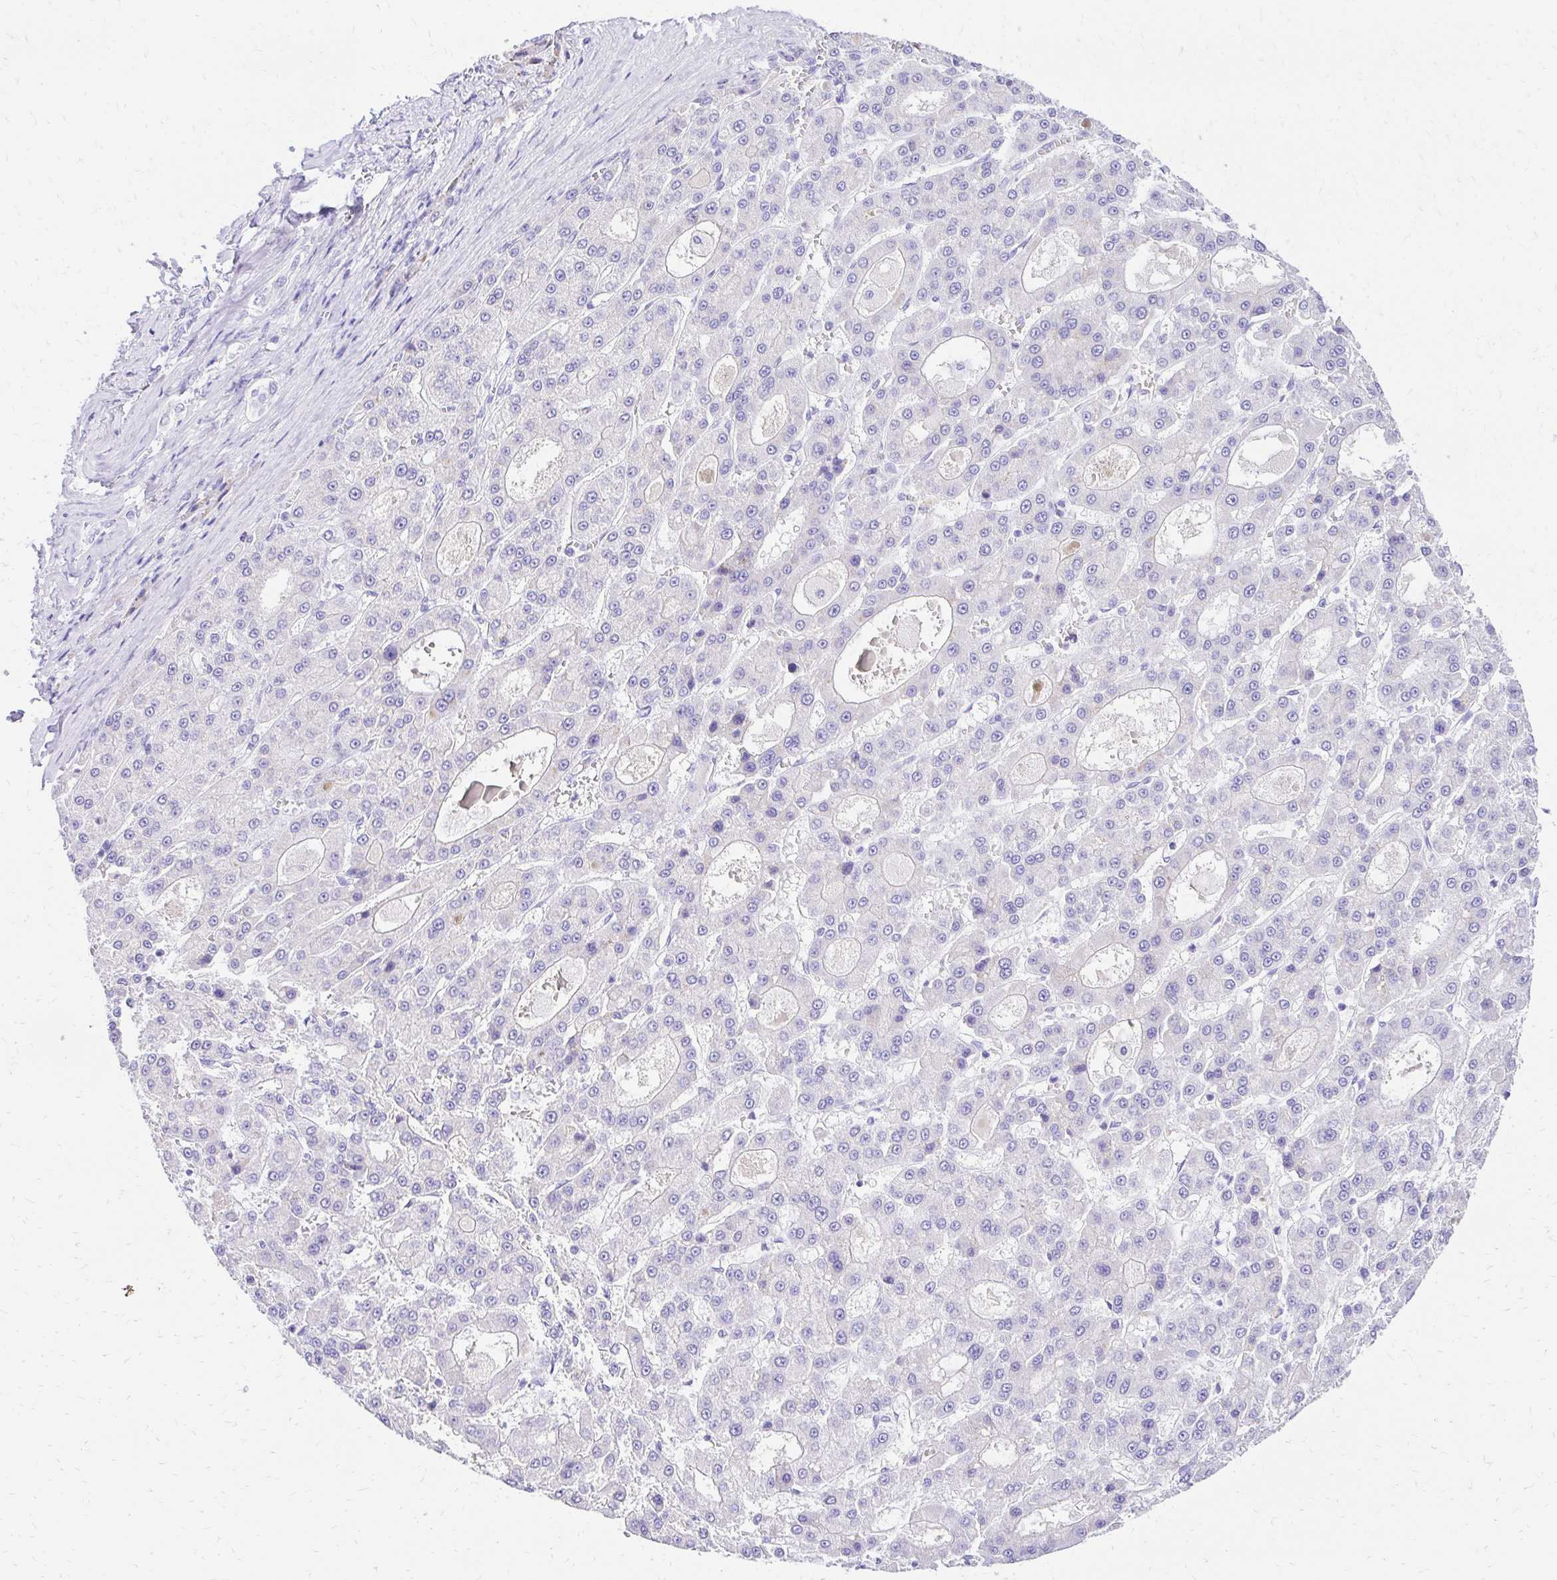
{"staining": {"intensity": "negative", "quantity": "none", "location": "none"}, "tissue": "liver cancer", "cell_type": "Tumor cells", "image_type": "cancer", "snomed": [{"axis": "morphology", "description": "Carcinoma, Hepatocellular, NOS"}, {"axis": "topography", "description": "Liver"}], "caption": "Tumor cells are negative for brown protein staining in liver cancer.", "gene": "S100G", "patient": {"sex": "male", "age": 70}}